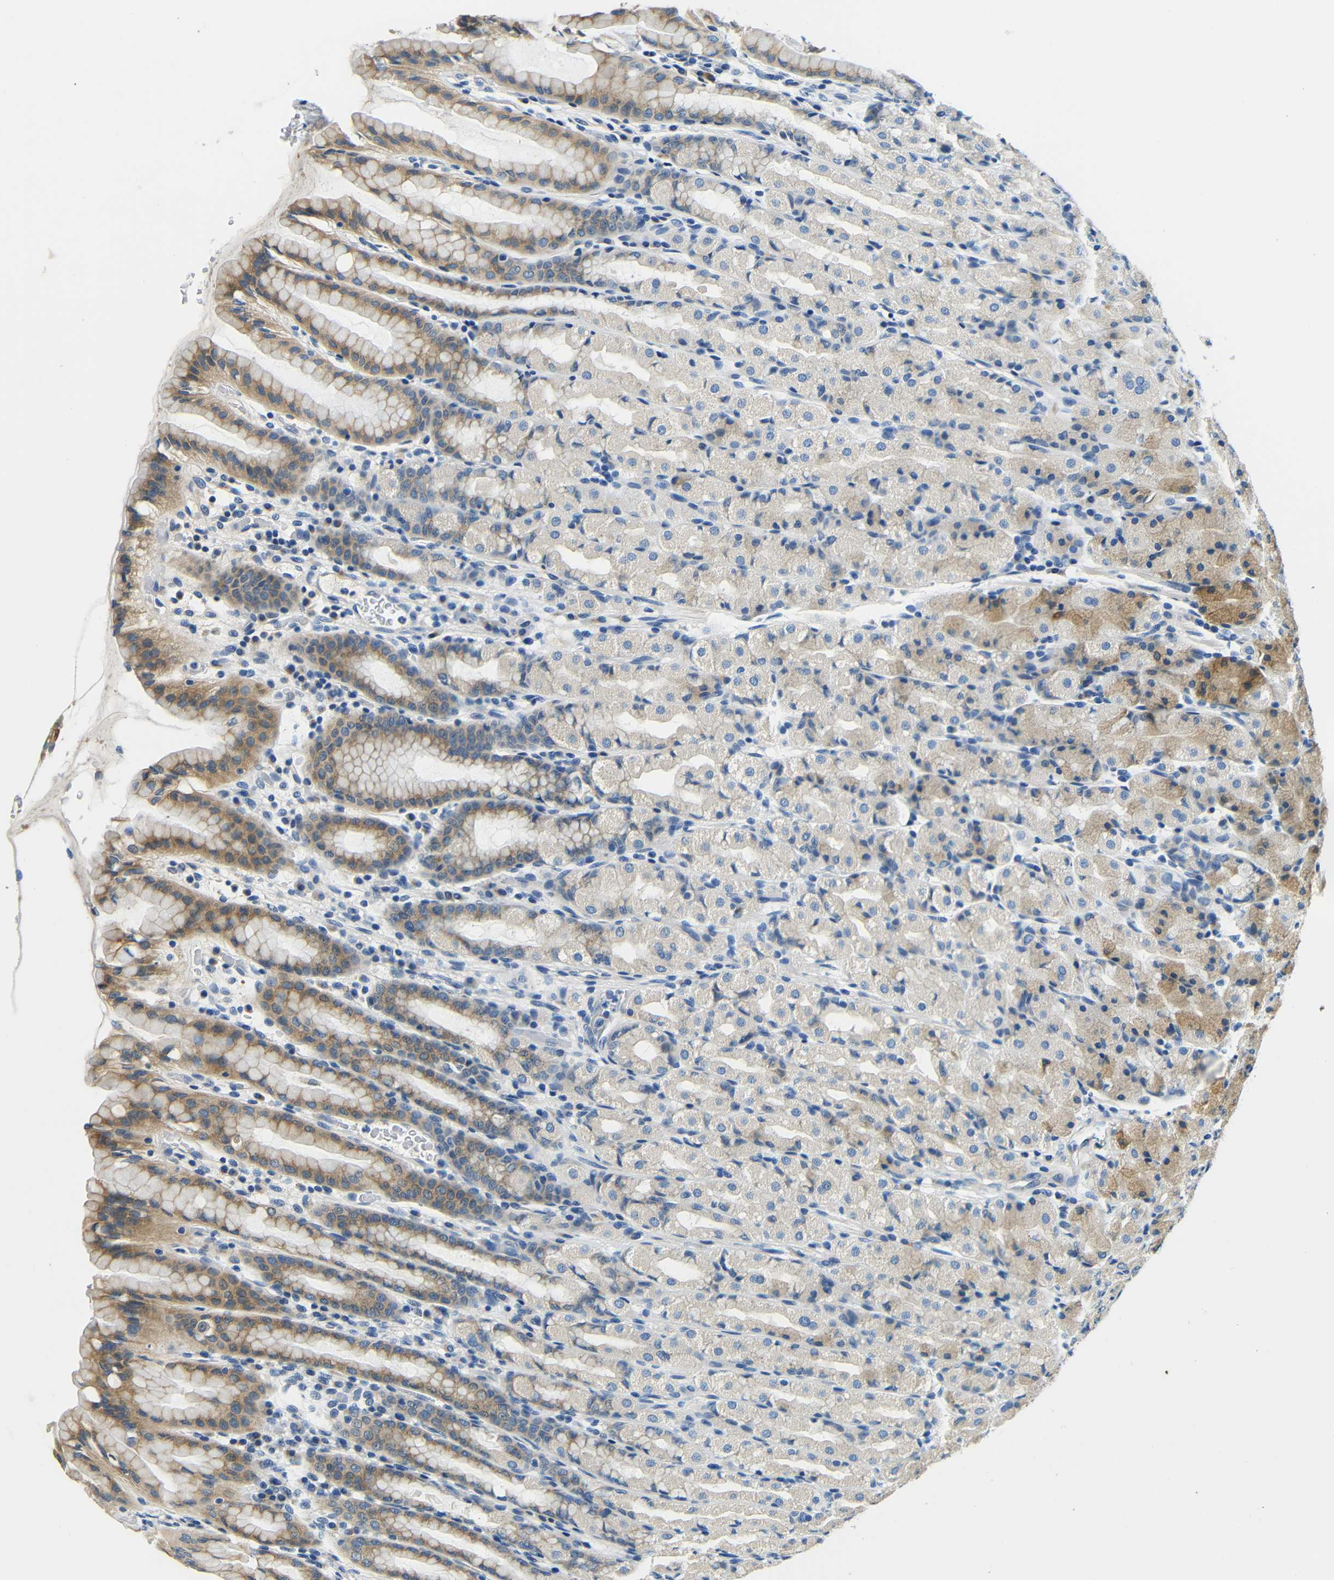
{"staining": {"intensity": "moderate", "quantity": "25%-75%", "location": "cytoplasmic/membranous"}, "tissue": "stomach", "cell_type": "Glandular cells", "image_type": "normal", "snomed": [{"axis": "morphology", "description": "Normal tissue, NOS"}, {"axis": "topography", "description": "Stomach, upper"}], "caption": "A brown stain highlights moderate cytoplasmic/membranous staining of a protein in glandular cells of normal human stomach.", "gene": "FMO5", "patient": {"sex": "male", "age": 68}}